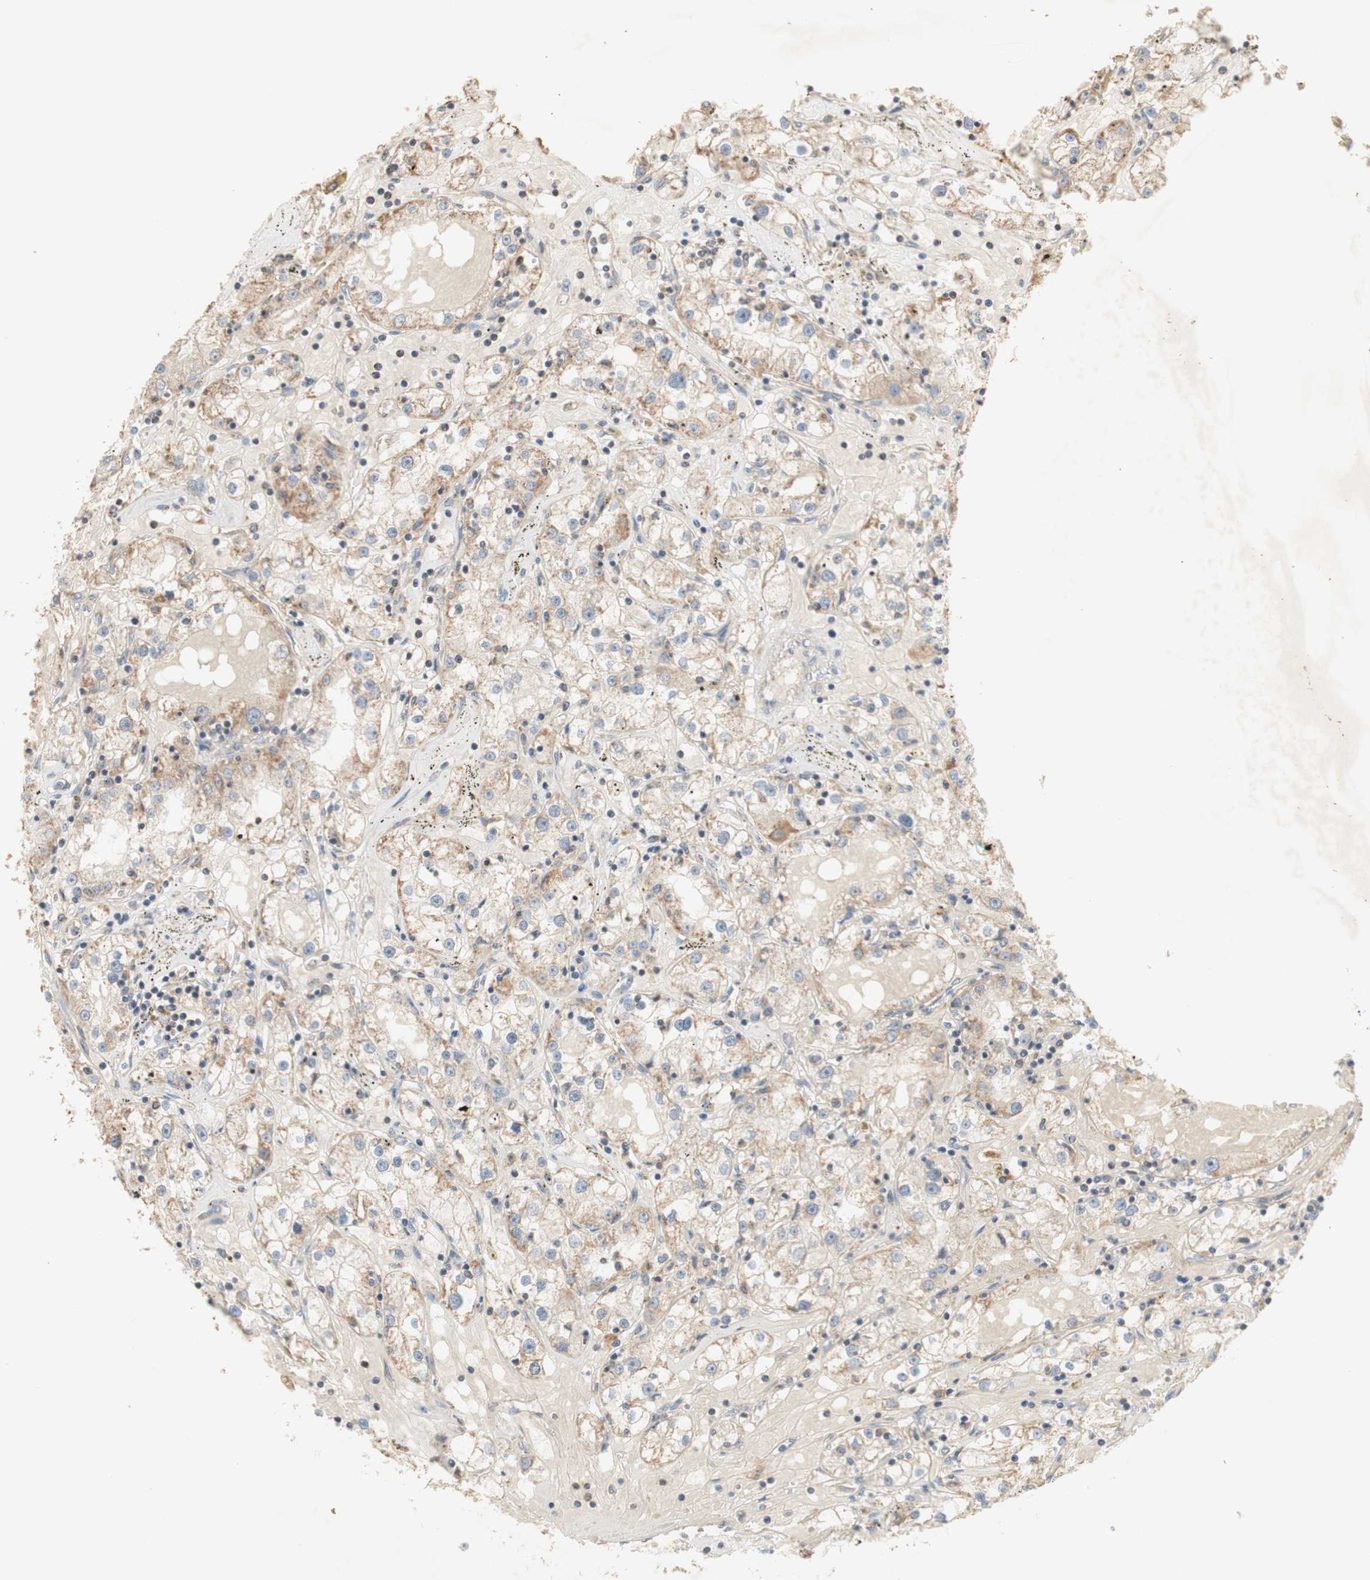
{"staining": {"intensity": "moderate", "quantity": "25%-75%", "location": "cytoplasmic/membranous"}, "tissue": "renal cancer", "cell_type": "Tumor cells", "image_type": "cancer", "snomed": [{"axis": "morphology", "description": "Adenocarcinoma, NOS"}, {"axis": "topography", "description": "Kidney"}], "caption": "Renal cancer (adenocarcinoma) stained for a protein shows moderate cytoplasmic/membranous positivity in tumor cells.", "gene": "PTGIS", "patient": {"sex": "male", "age": 56}}